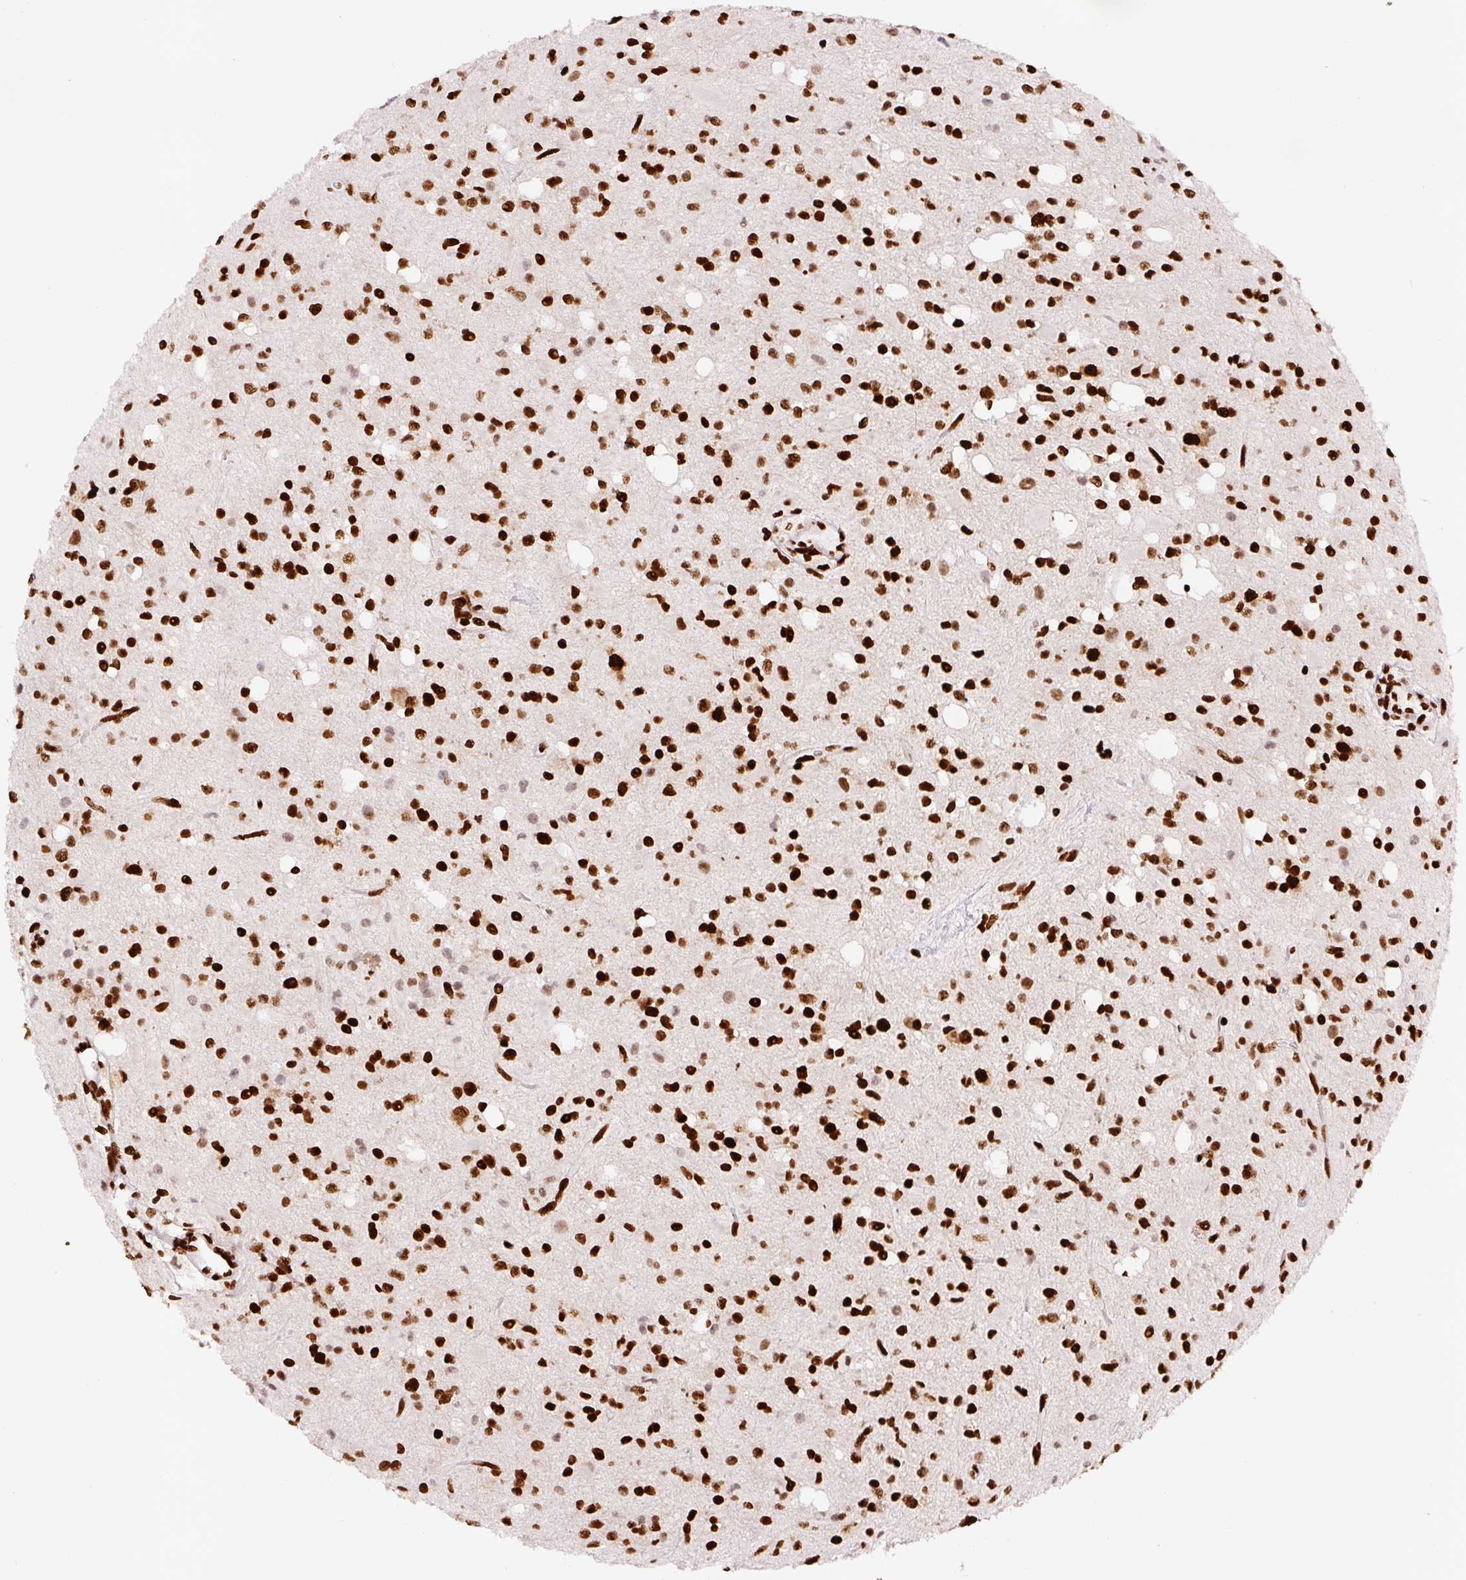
{"staining": {"intensity": "strong", "quantity": ">75%", "location": "nuclear"}, "tissue": "glioma", "cell_type": "Tumor cells", "image_type": "cancer", "snomed": [{"axis": "morphology", "description": "Glioma, malignant, Low grade"}, {"axis": "topography", "description": "Brain"}], "caption": "Immunohistochemistry (IHC) (DAB (3,3'-diaminobenzidine)) staining of human malignant glioma (low-grade) shows strong nuclear protein expression in approximately >75% of tumor cells.", "gene": "FUS", "patient": {"sex": "female", "age": 33}}